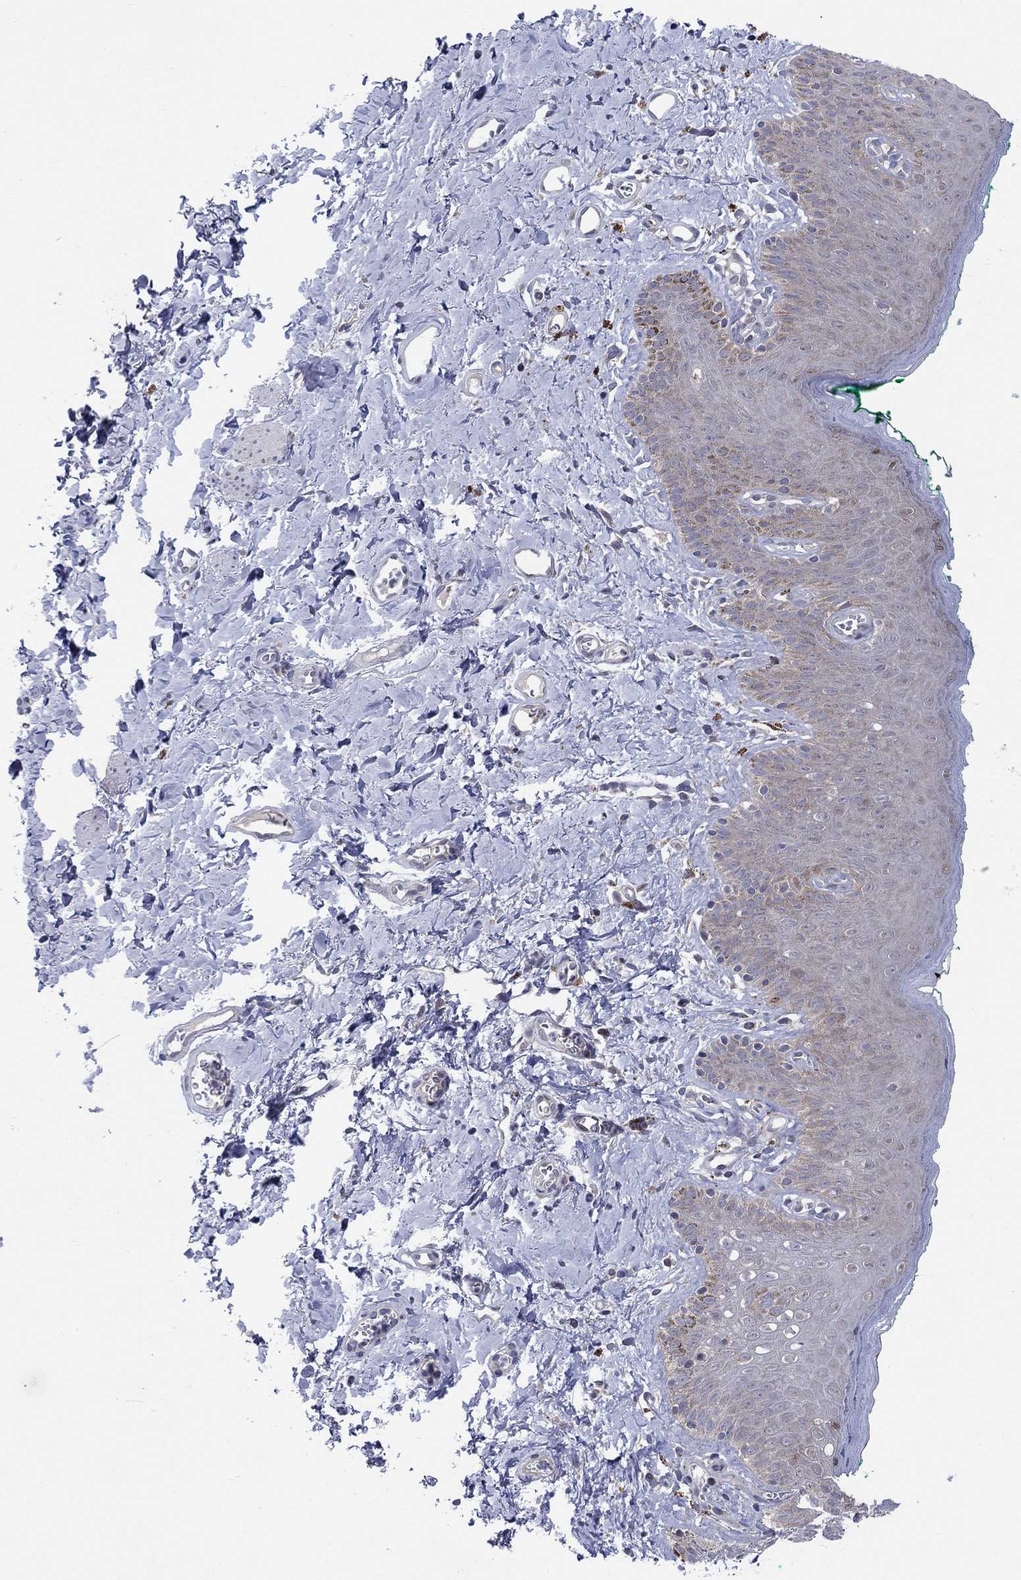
{"staining": {"intensity": "weak", "quantity": "<25%", "location": "cytoplasmic/membranous"}, "tissue": "skin", "cell_type": "Epidermal cells", "image_type": "normal", "snomed": [{"axis": "morphology", "description": "Normal tissue, NOS"}, {"axis": "topography", "description": "Vulva"}], "caption": "A high-resolution photomicrograph shows immunohistochemistry staining of normal skin, which demonstrates no significant expression in epidermal cells.", "gene": "SLC35F2", "patient": {"sex": "female", "age": 66}}